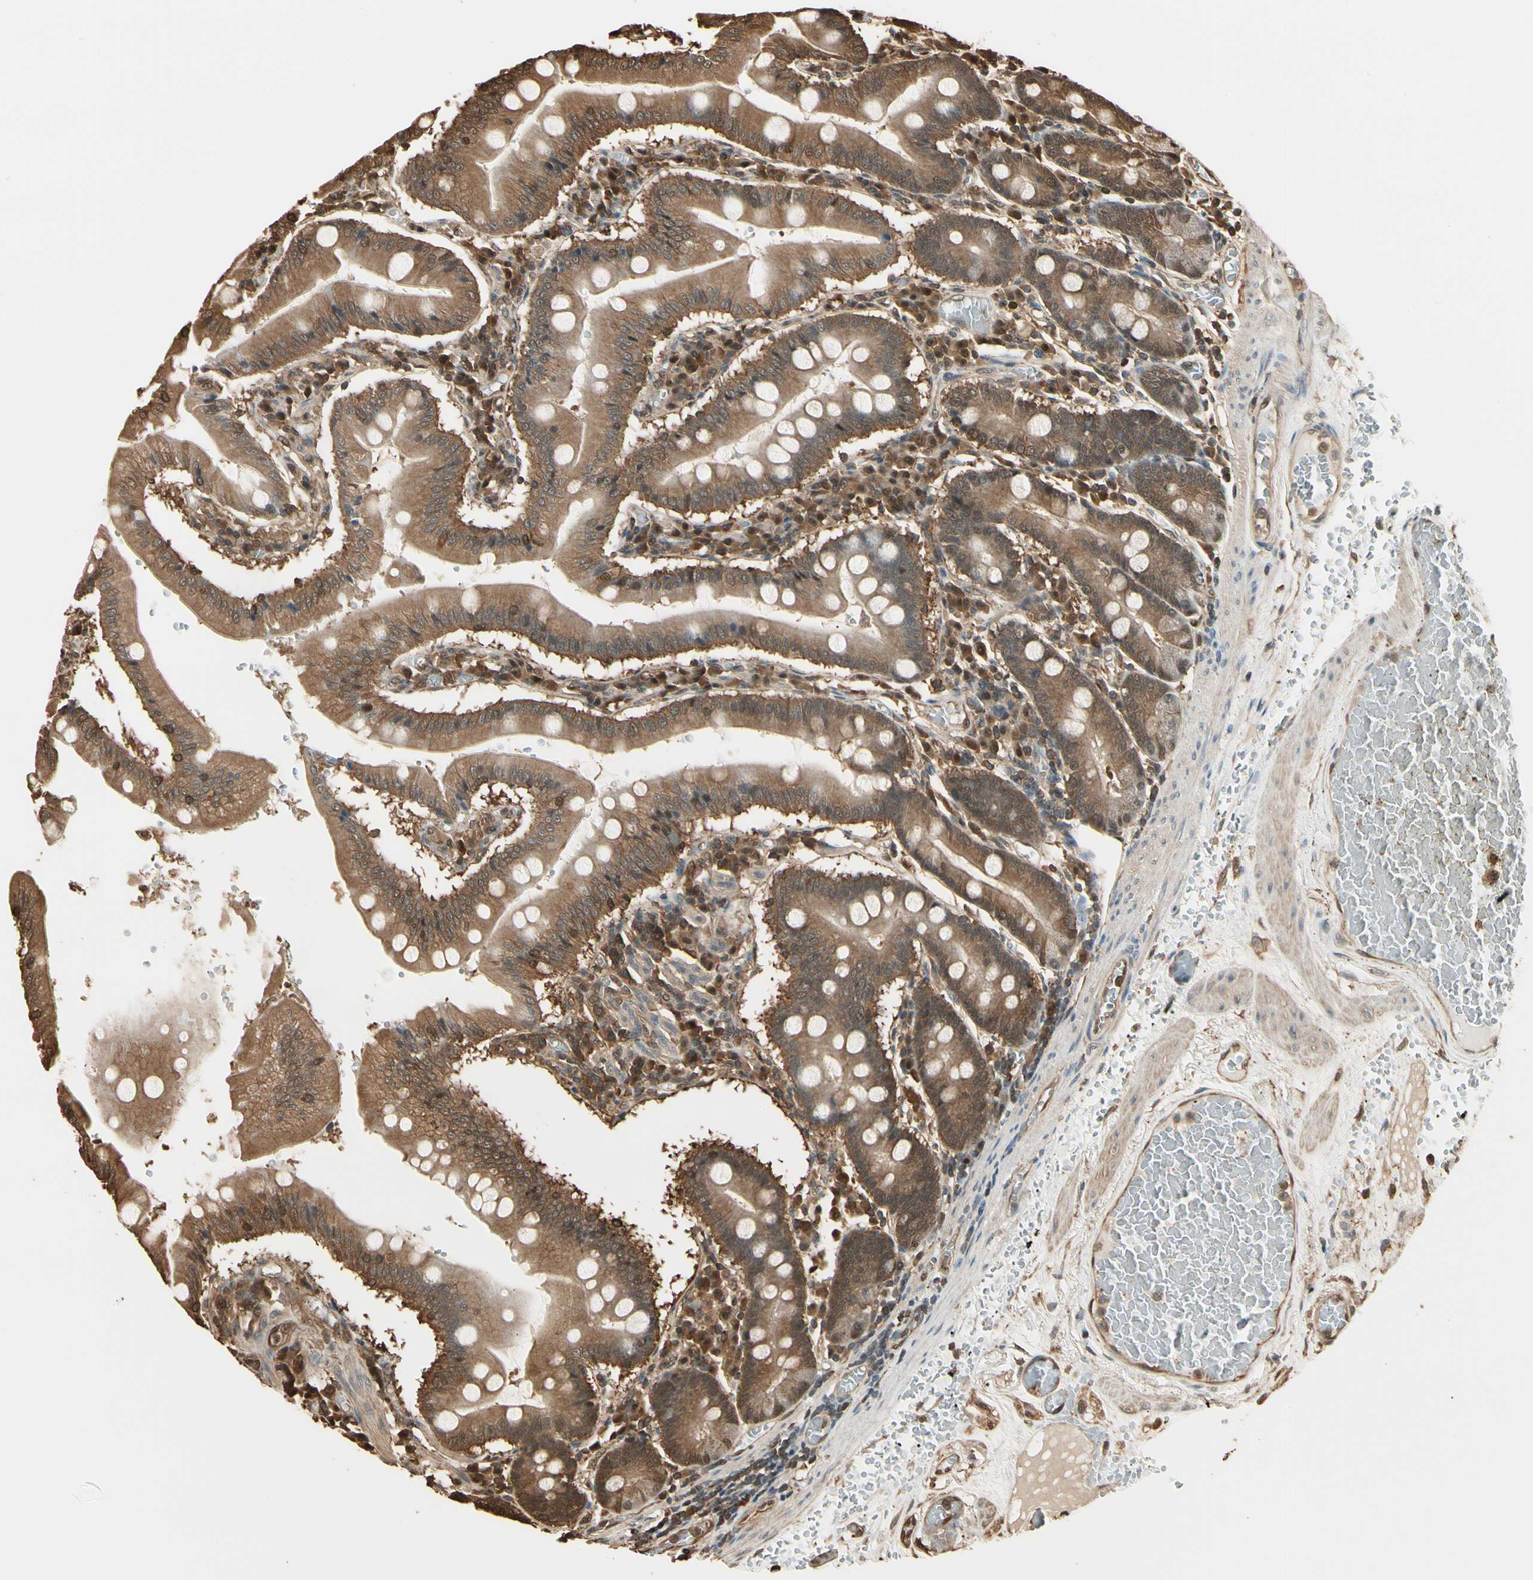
{"staining": {"intensity": "moderate", "quantity": ">75%", "location": "cytoplasmic/membranous"}, "tissue": "small intestine", "cell_type": "Glandular cells", "image_type": "normal", "snomed": [{"axis": "morphology", "description": "Normal tissue, NOS"}, {"axis": "topography", "description": "Small intestine"}], "caption": "A high-resolution photomicrograph shows immunohistochemistry (IHC) staining of normal small intestine, which reveals moderate cytoplasmic/membranous positivity in about >75% of glandular cells.", "gene": "YWHAE", "patient": {"sex": "male", "age": 71}}